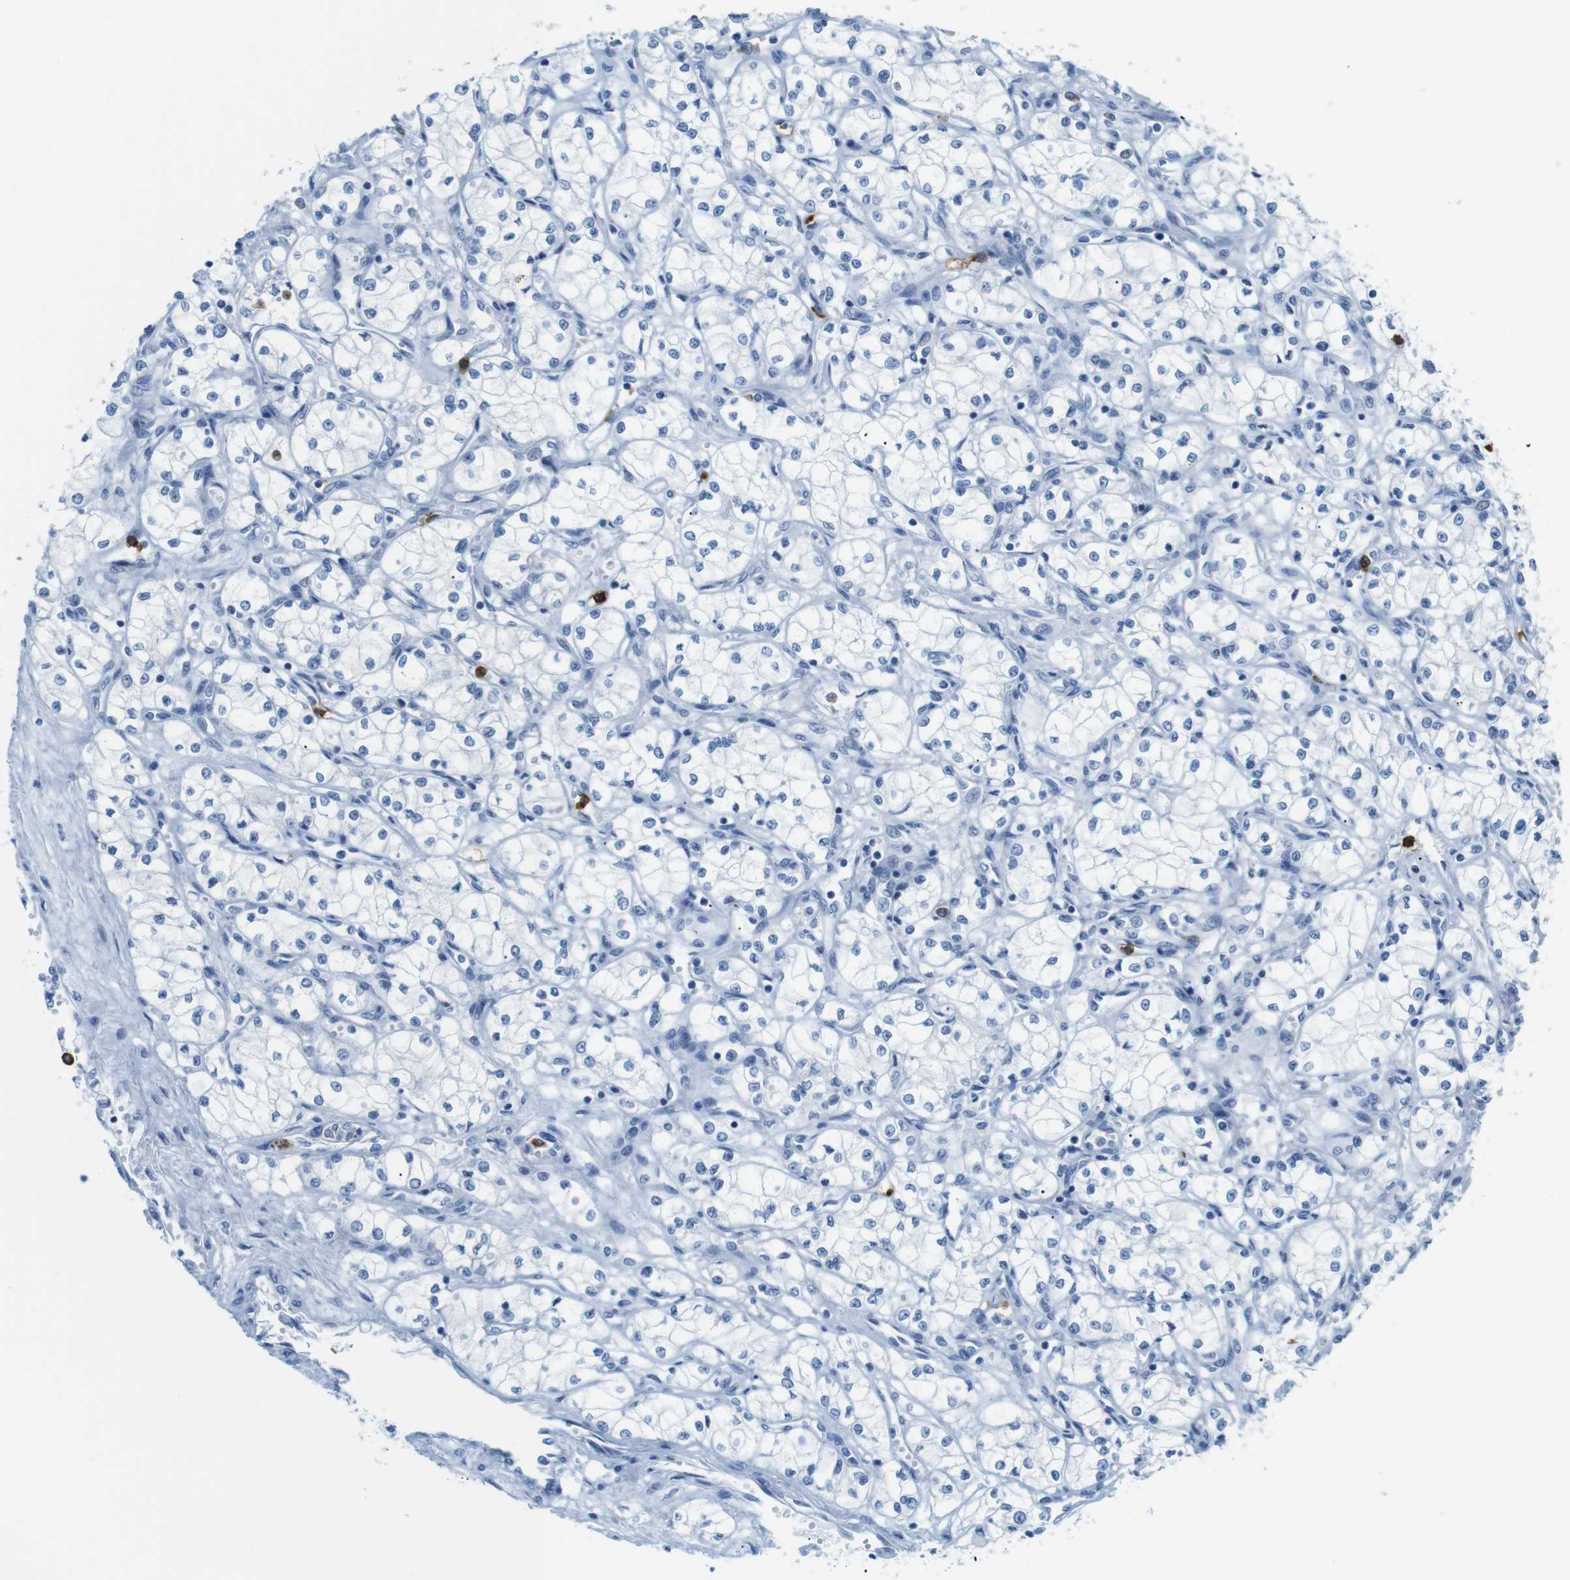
{"staining": {"intensity": "negative", "quantity": "none", "location": "none"}, "tissue": "renal cancer", "cell_type": "Tumor cells", "image_type": "cancer", "snomed": [{"axis": "morphology", "description": "Normal tissue, NOS"}, {"axis": "morphology", "description": "Adenocarcinoma, NOS"}, {"axis": "topography", "description": "Kidney"}], "caption": "Tumor cells show no significant positivity in renal adenocarcinoma.", "gene": "MCEMP1", "patient": {"sex": "male", "age": 59}}